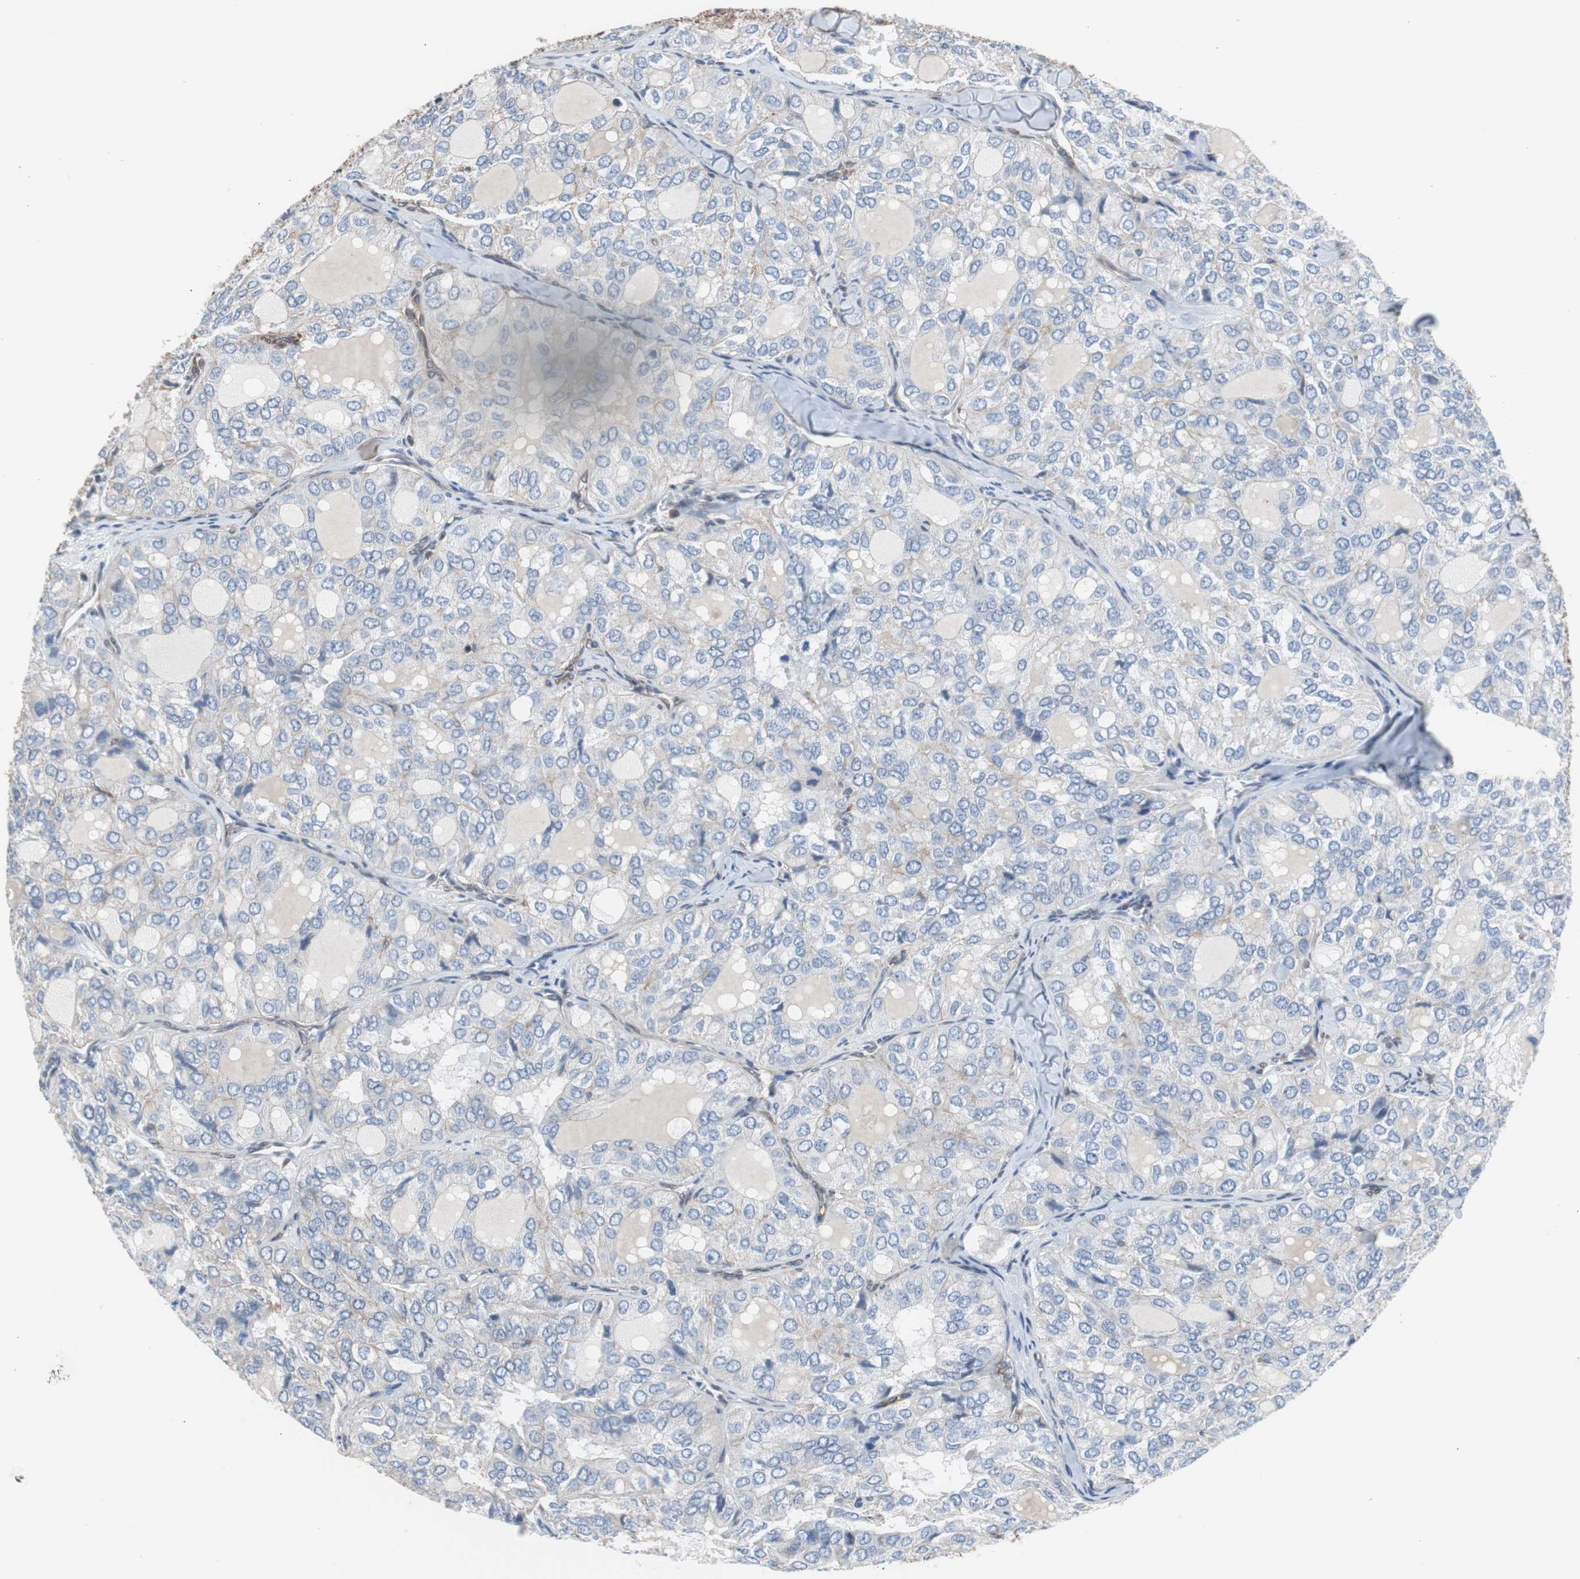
{"staining": {"intensity": "negative", "quantity": "none", "location": "none"}, "tissue": "thyroid cancer", "cell_type": "Tumor cells", "image_type": "cancer", "snomed": [{"axis": "morphology", "description": "Follicular adenoma carcinoma, NOS"}, {"axis": "topography", "description": "Thyroid gland"}], "caption": "A micrograph of follicular adenoma carcinoma (thyroid) stained for a protein exhibits no brown staining in tumor cells. (Stains: DAB (3,3'-diaminobenzidine) immunohistochemistry (IHC) with hematoxylin counter stain, Microscopy: brightfield microscopy at high magnification).", "gene": "KIF3B", "patient": {"sex": "male", "age": 75}}